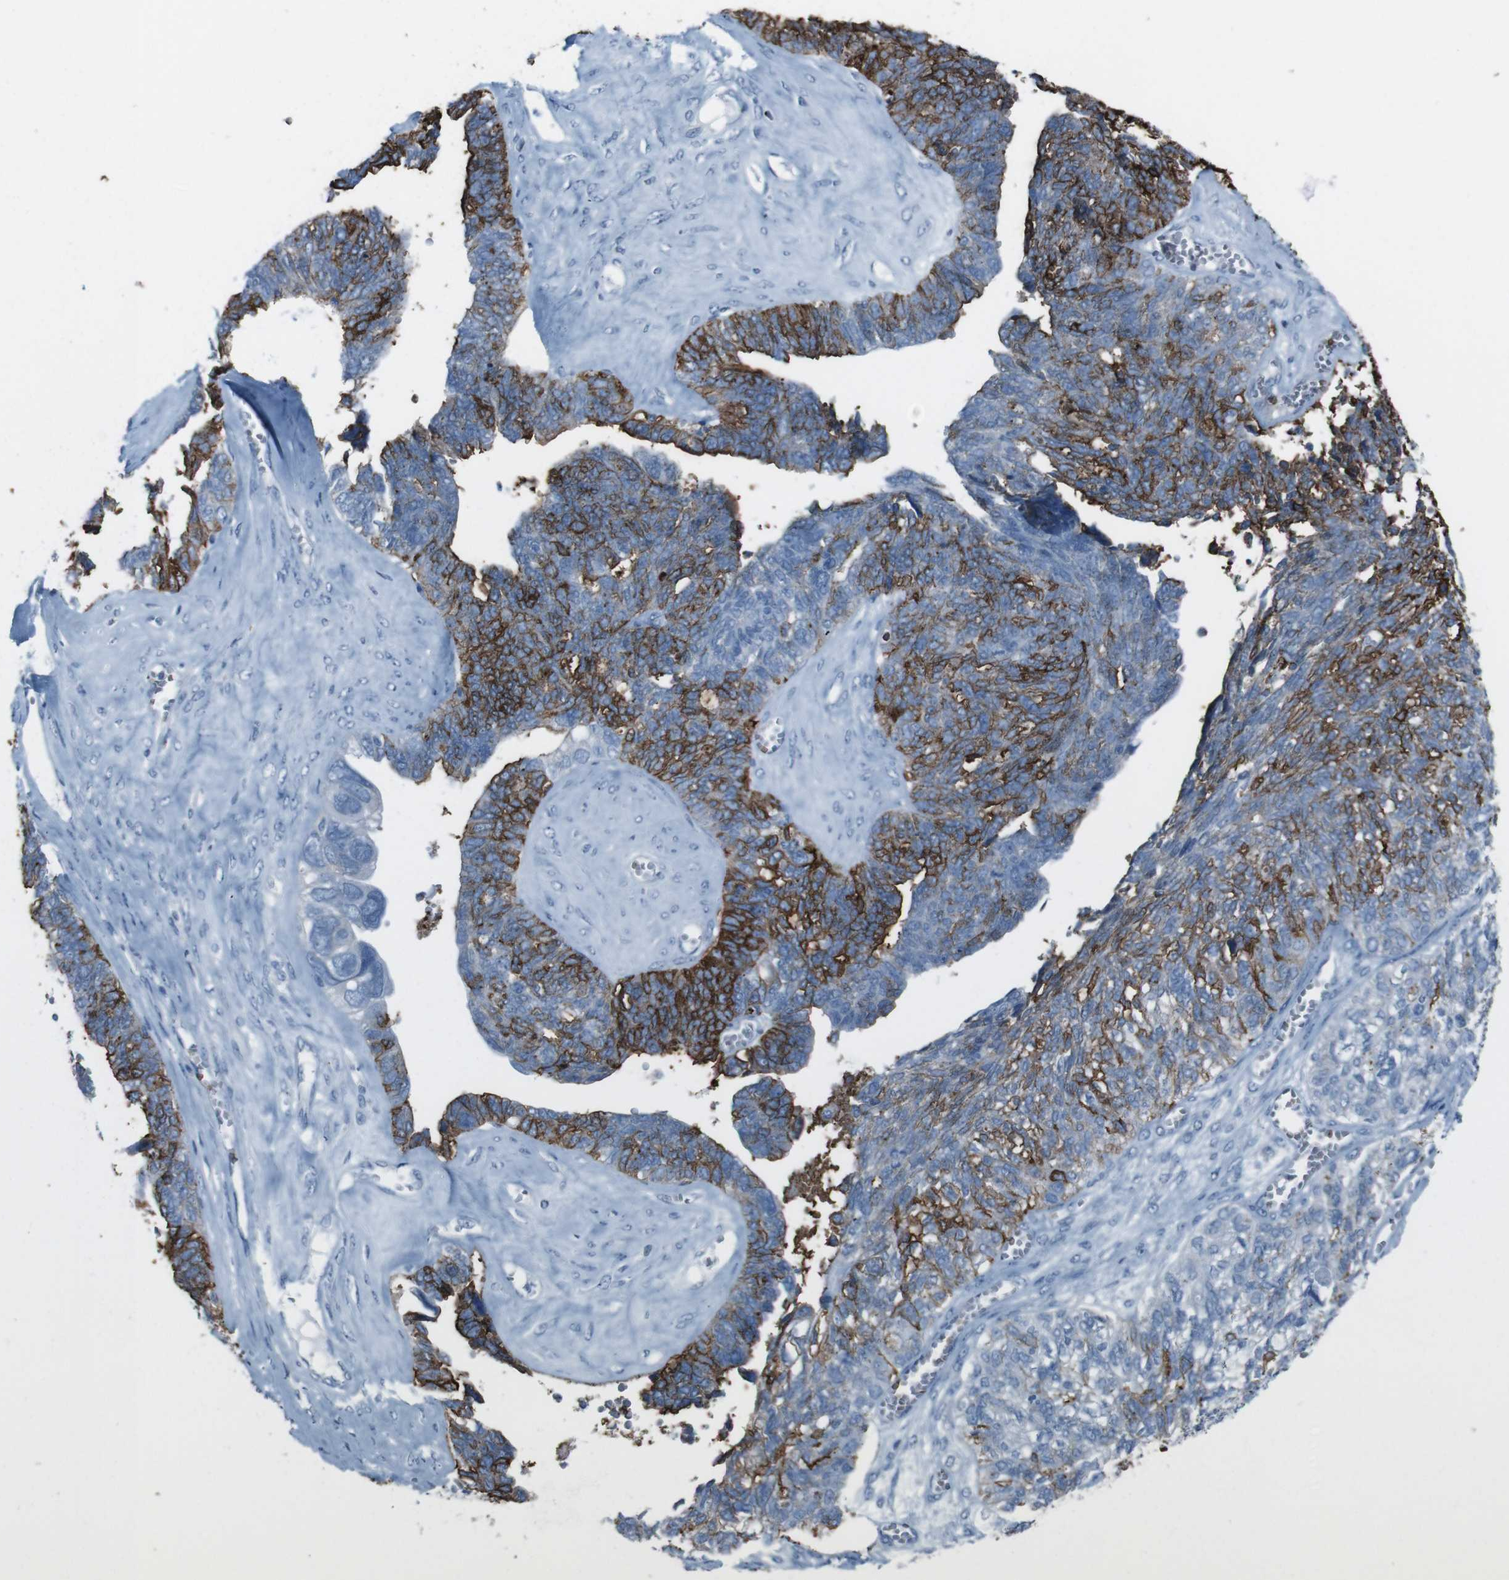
{"staining": {"intensity": "strong", "quantity": "25%-75%", "location": "cytoplasmic/membranous"}, "tissue": "ovarian cancer", "cell_type": "Tumor cells", "image_type": "cancer", "snomed": [{"axis": "morphology", "description": "Cystadenocarcinoma, serous, NOS"}, {"axis": "topography", "description": "Ovary"}], "caption": "IHC photomicrograph of neoplastic tissue: human serous cystadenocarcinoma (ovarian) stained using IHC shows high levels of strong protein expression localized specifically in the cytoplasmic/membranous of tumor cells, appearing as a cytoplasmic/membranous brown color.", "gene": "ST6GAL1", "patient": {"sex": "female", "age": 79}}